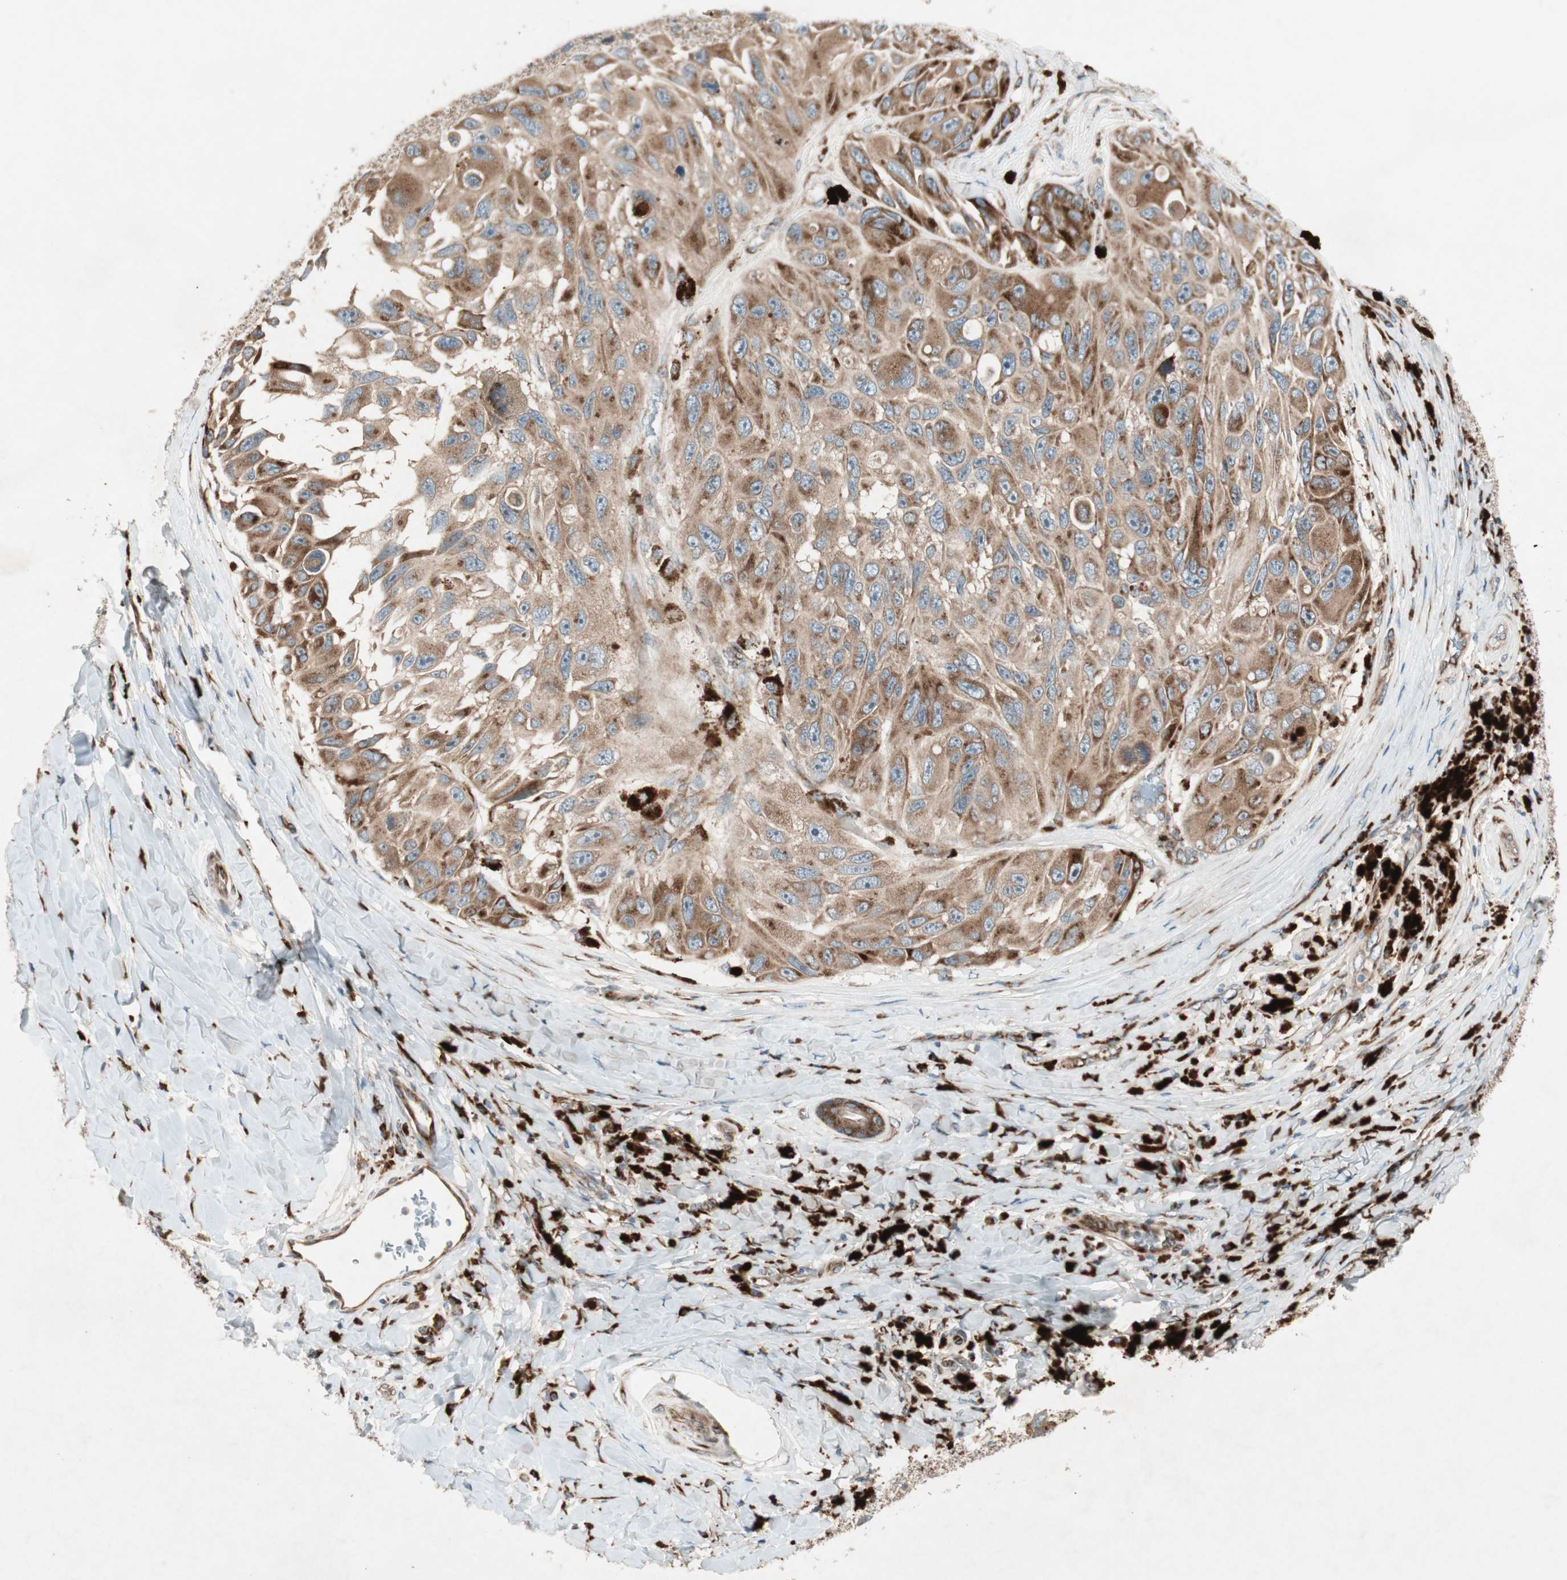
{"staining": {"intensity": "strong", "quantity": ">75%", "location": "cytoplasmic/membranous"}, "tissue": "melanoma", "cell_type": "Tumor cells", "image_type": "cancer", "snomed": [{"axis": "morphology", "description": "Malignant melanoma, NOS"}, {"axis": "topography", "description": "Skin"}], "caption": "Immunohistochemical staining of malignant melanoma displays high levels of strong cytoplasmic/membranous expression in approximately >75% of tumor cells. (IHC, brightfield microscopy, high magnification).", "gene": "APOO", "patient": {"sex": "female", "age": 73}}